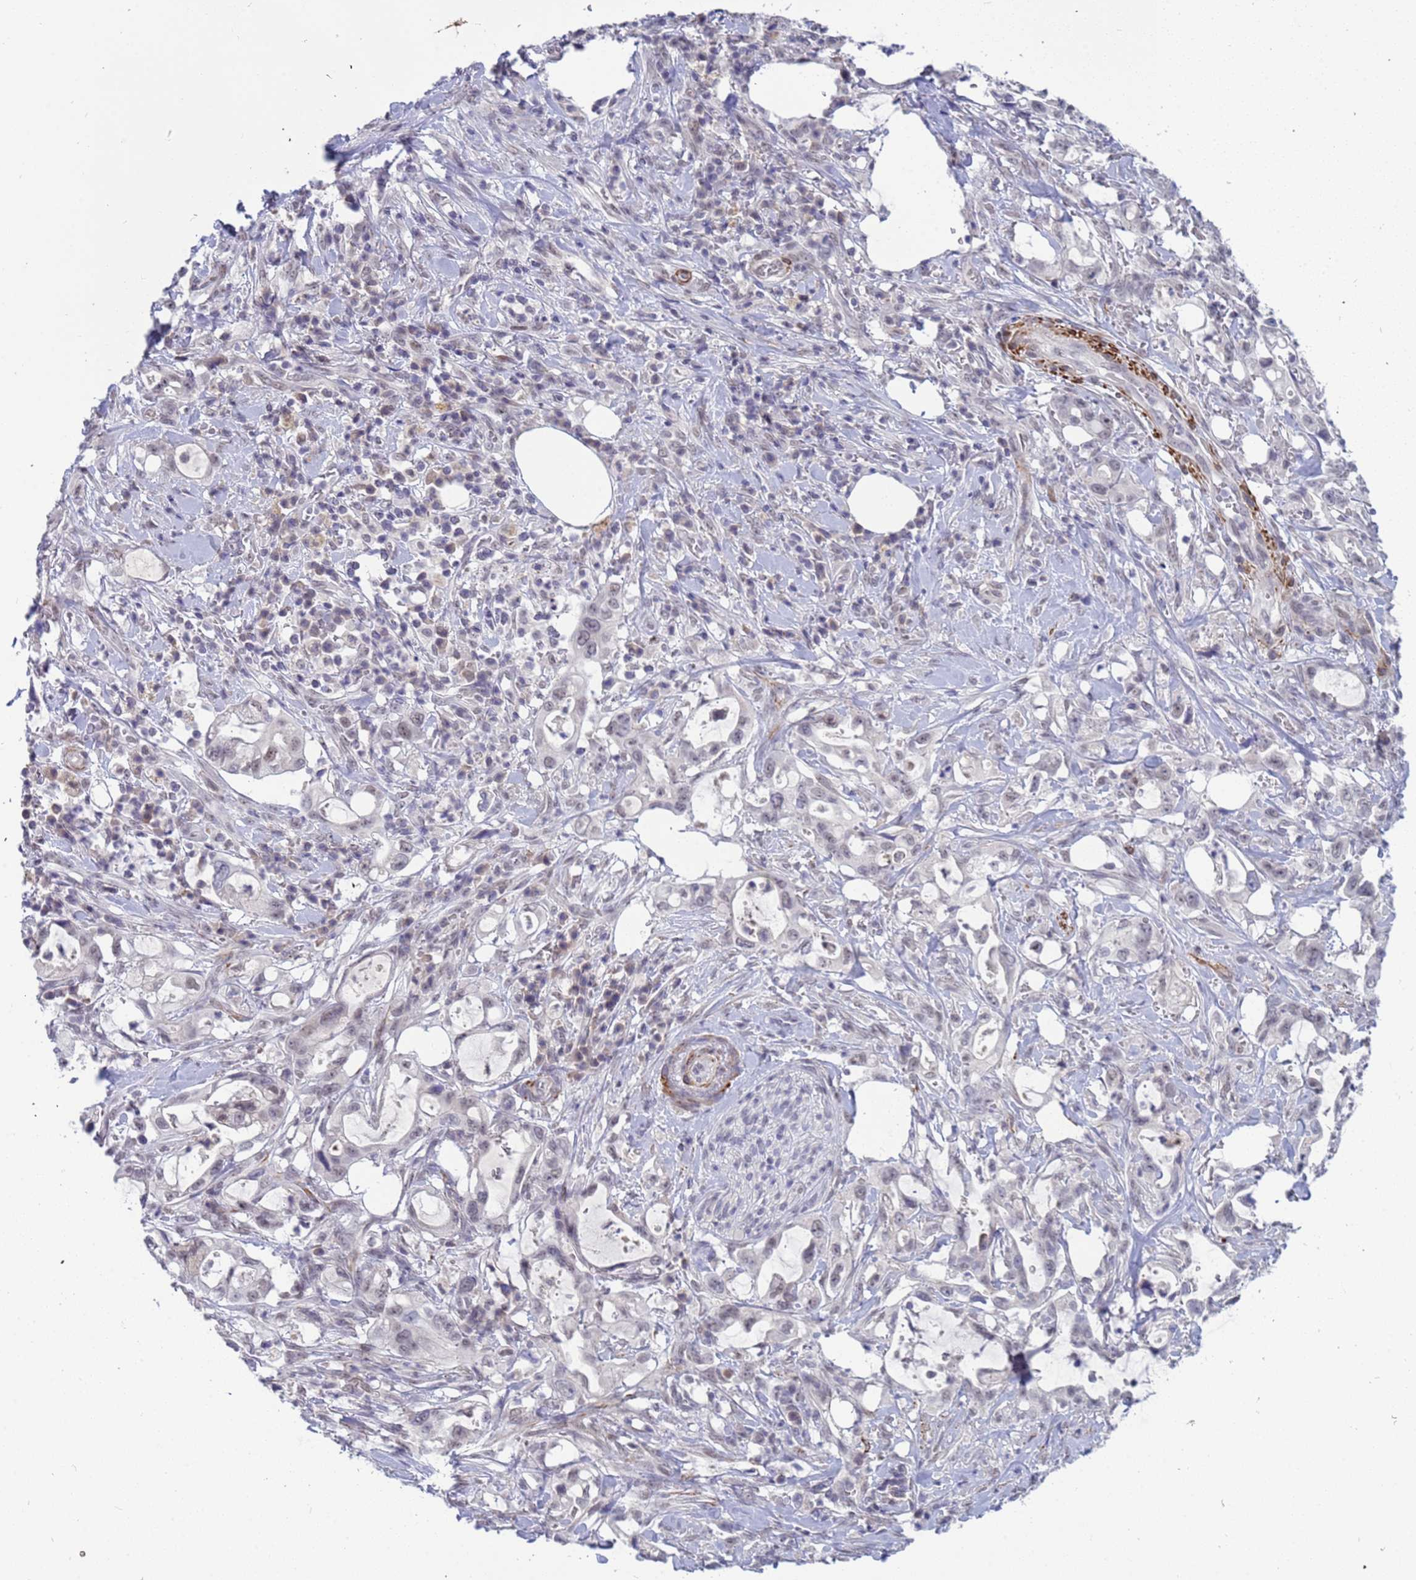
{"staining": {"intensity": "weak", "quantity": "<25%", "location": "nuclear"}, "tissue": "pancreatic cancer", "cell_type": "Tumor cells", "image_type": "cancer", "snomed": [{"axis": "morphology", "description": "Adenocarcinoma, NOS"}, {"axis": "topography", "description": "Pancreas"}], "caption": "An image of human pancreatic adenocarcinoma is negative for staining in tumor cells.", "gene": "CXorf65", "patient": {"sex": "female", "age": 61}}